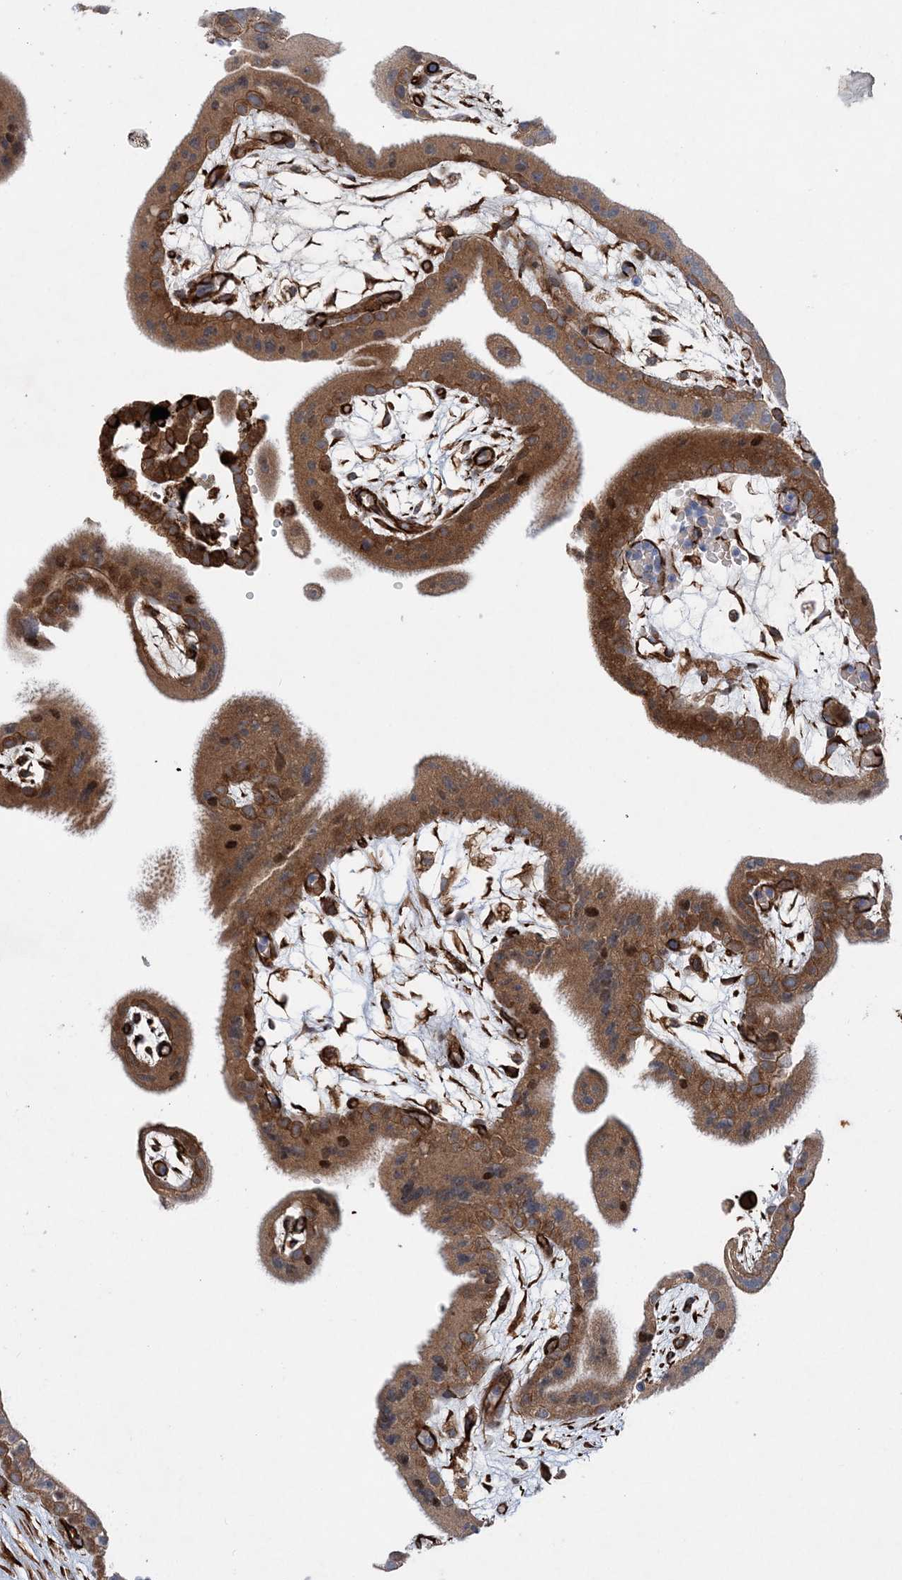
{"staining": {"intensity": "strong", "quantity": ">75%", "location": "cytoplasmic/membranous"}, "tissue": "placenta", "cell_type": "Decidual cells", "image_type": "normal", "snomed": [{"axis": "morphology", "description": "Normal tissue, NOS"}, {"axis": "topography", "description": "Placenta"}], "caption": "The photomicrograph exhibits staining of unremarkable placenta, revealing strong cytoplasmic/membranous protein staining (brown color) within decidual cells.", "gene": "FAM114A2", "patient": {"sex": "female", "age": 18}}